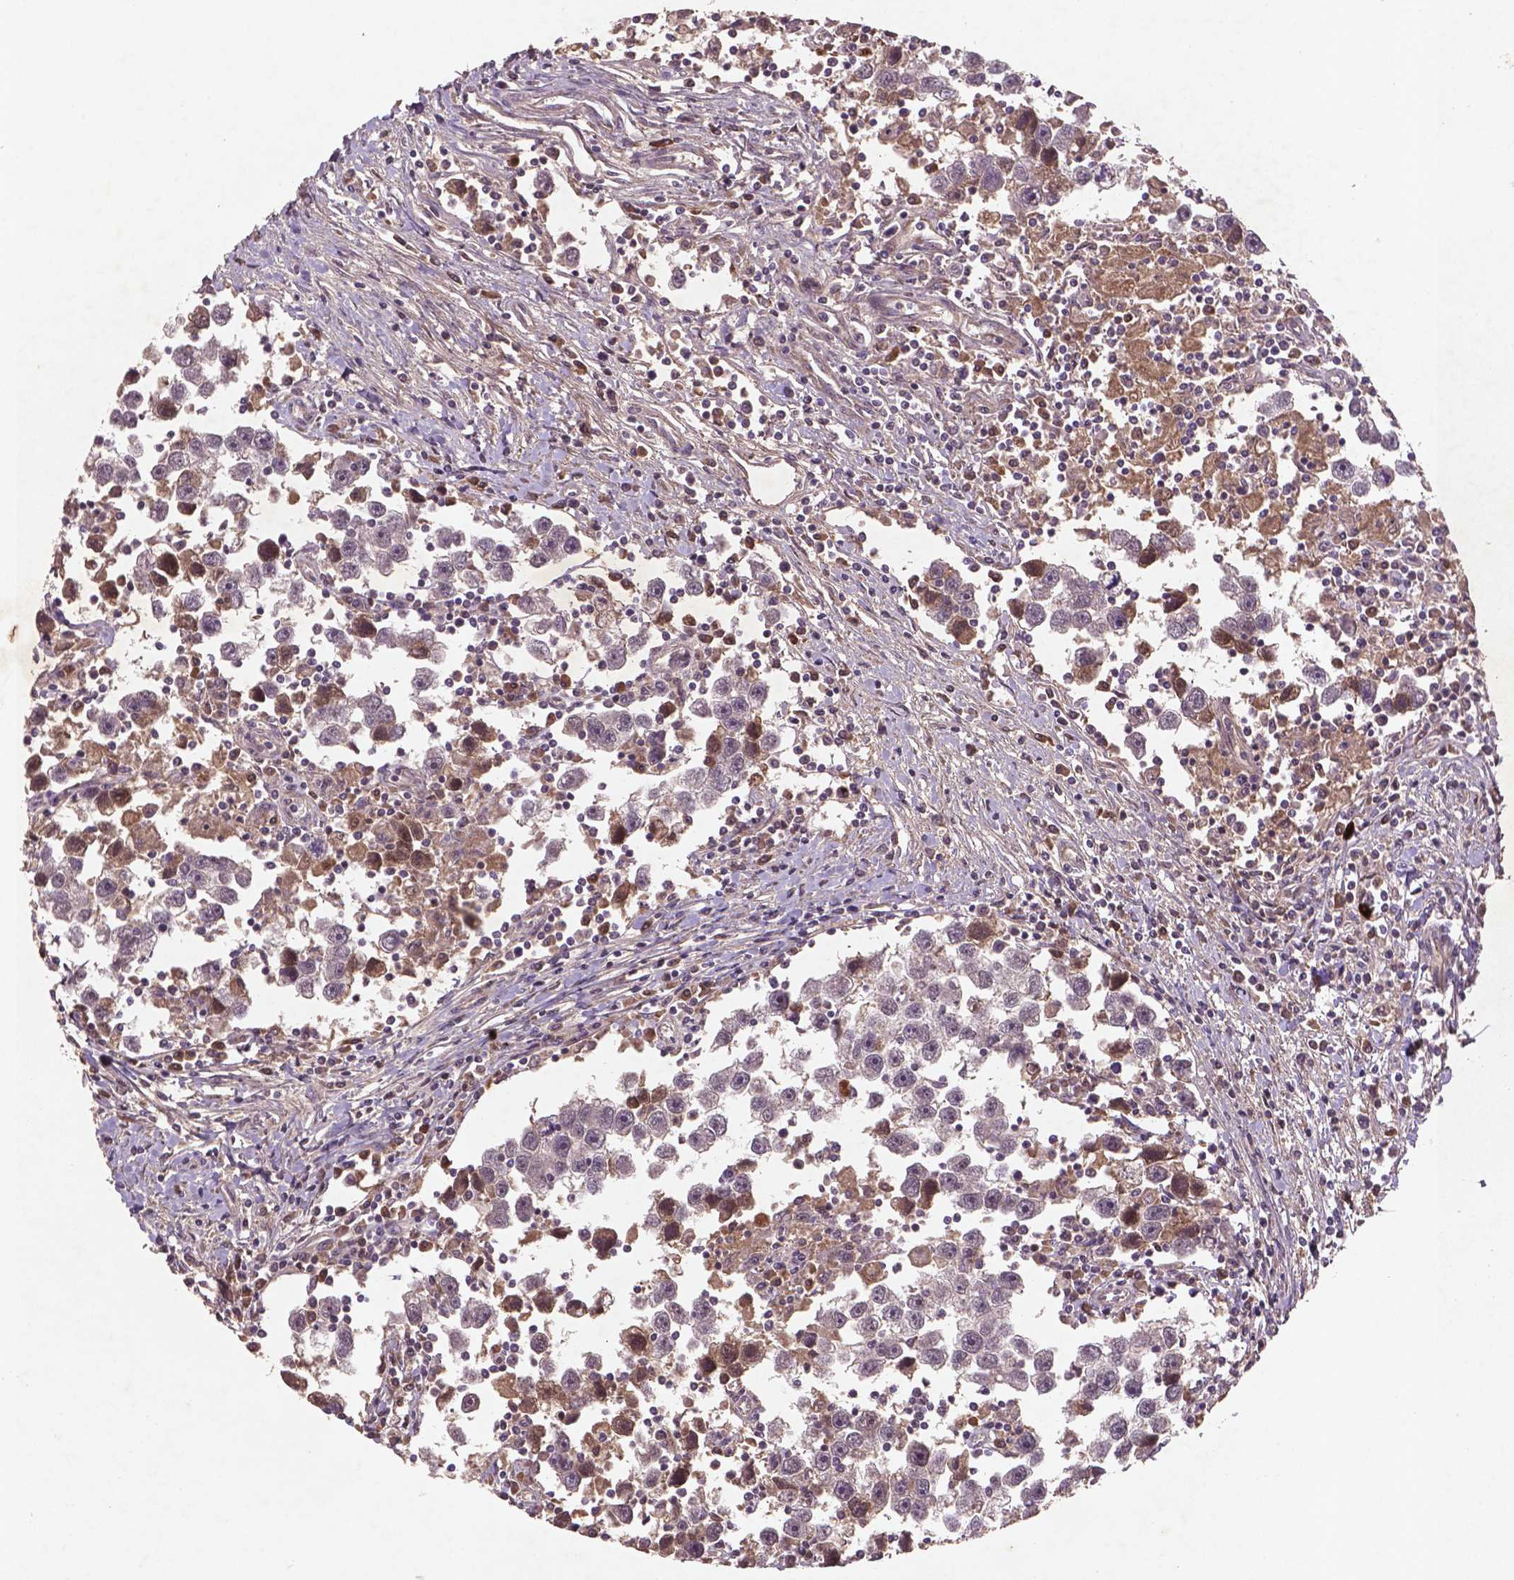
{"staining": {"intensity": "moderate", "quantity": "<25%", "location": "cytoplasmic/membranous,nuclear"}, "tissue": "testis cancer", "cell_type": "Tumor cells", "image_type": "cancer", "snomed": [{"axis": "morphology", "description": "Seminoma, NOS"}, {"axis": "topography", "description": "Testis"}], "caption": "This micrograph displays testis cancer (seminoma) stained with immunohistochemistry to label a protein in brown. The cytoplasmic/membranous and nuclear of tumor cells show moderate positivity for the protein. Nuclei are counter-stained blue.", "gene": "NIPAL2", "patient": {"sex": "male", "age": 30}}